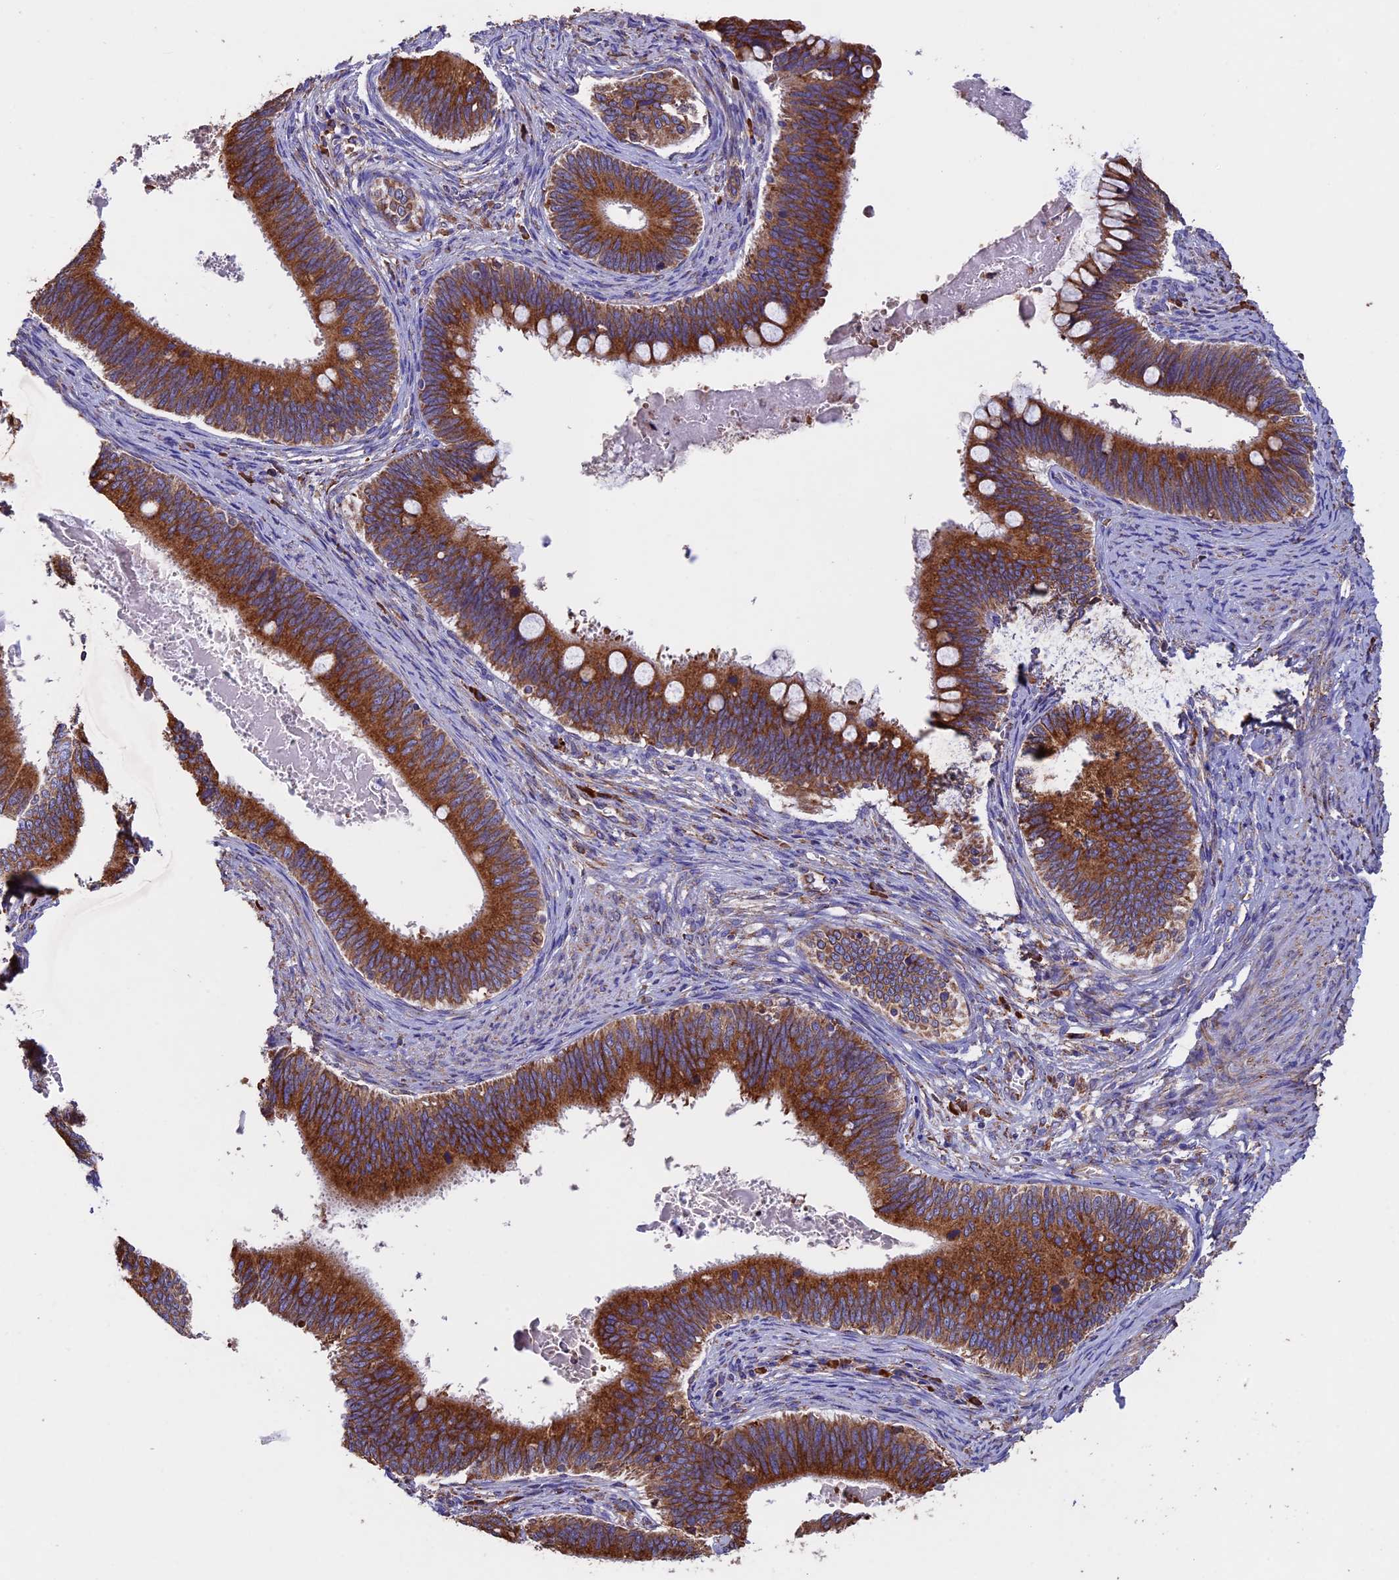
{"staining": {"intensity": "strong", "quantity": ">75%", "location": "cytoplasmic/membranous"}, "tissue": "cervical cancer", "cell_type": "Tumor cells", "image_type": "cancer", "snomed": [{"axis": "morphology", "description": "Adenocarcinoma, NOS"}, {"axis": "topography", "description": "Cervix"}], "caption": "Cervical cancer tissue displays strong cytoplasmic/membranous positivity in approximately >75% of tumor cells, visualized by immunohistochemistry.", "gene": "BTBD3", "patient": {"sex": "female", "age": 42}}